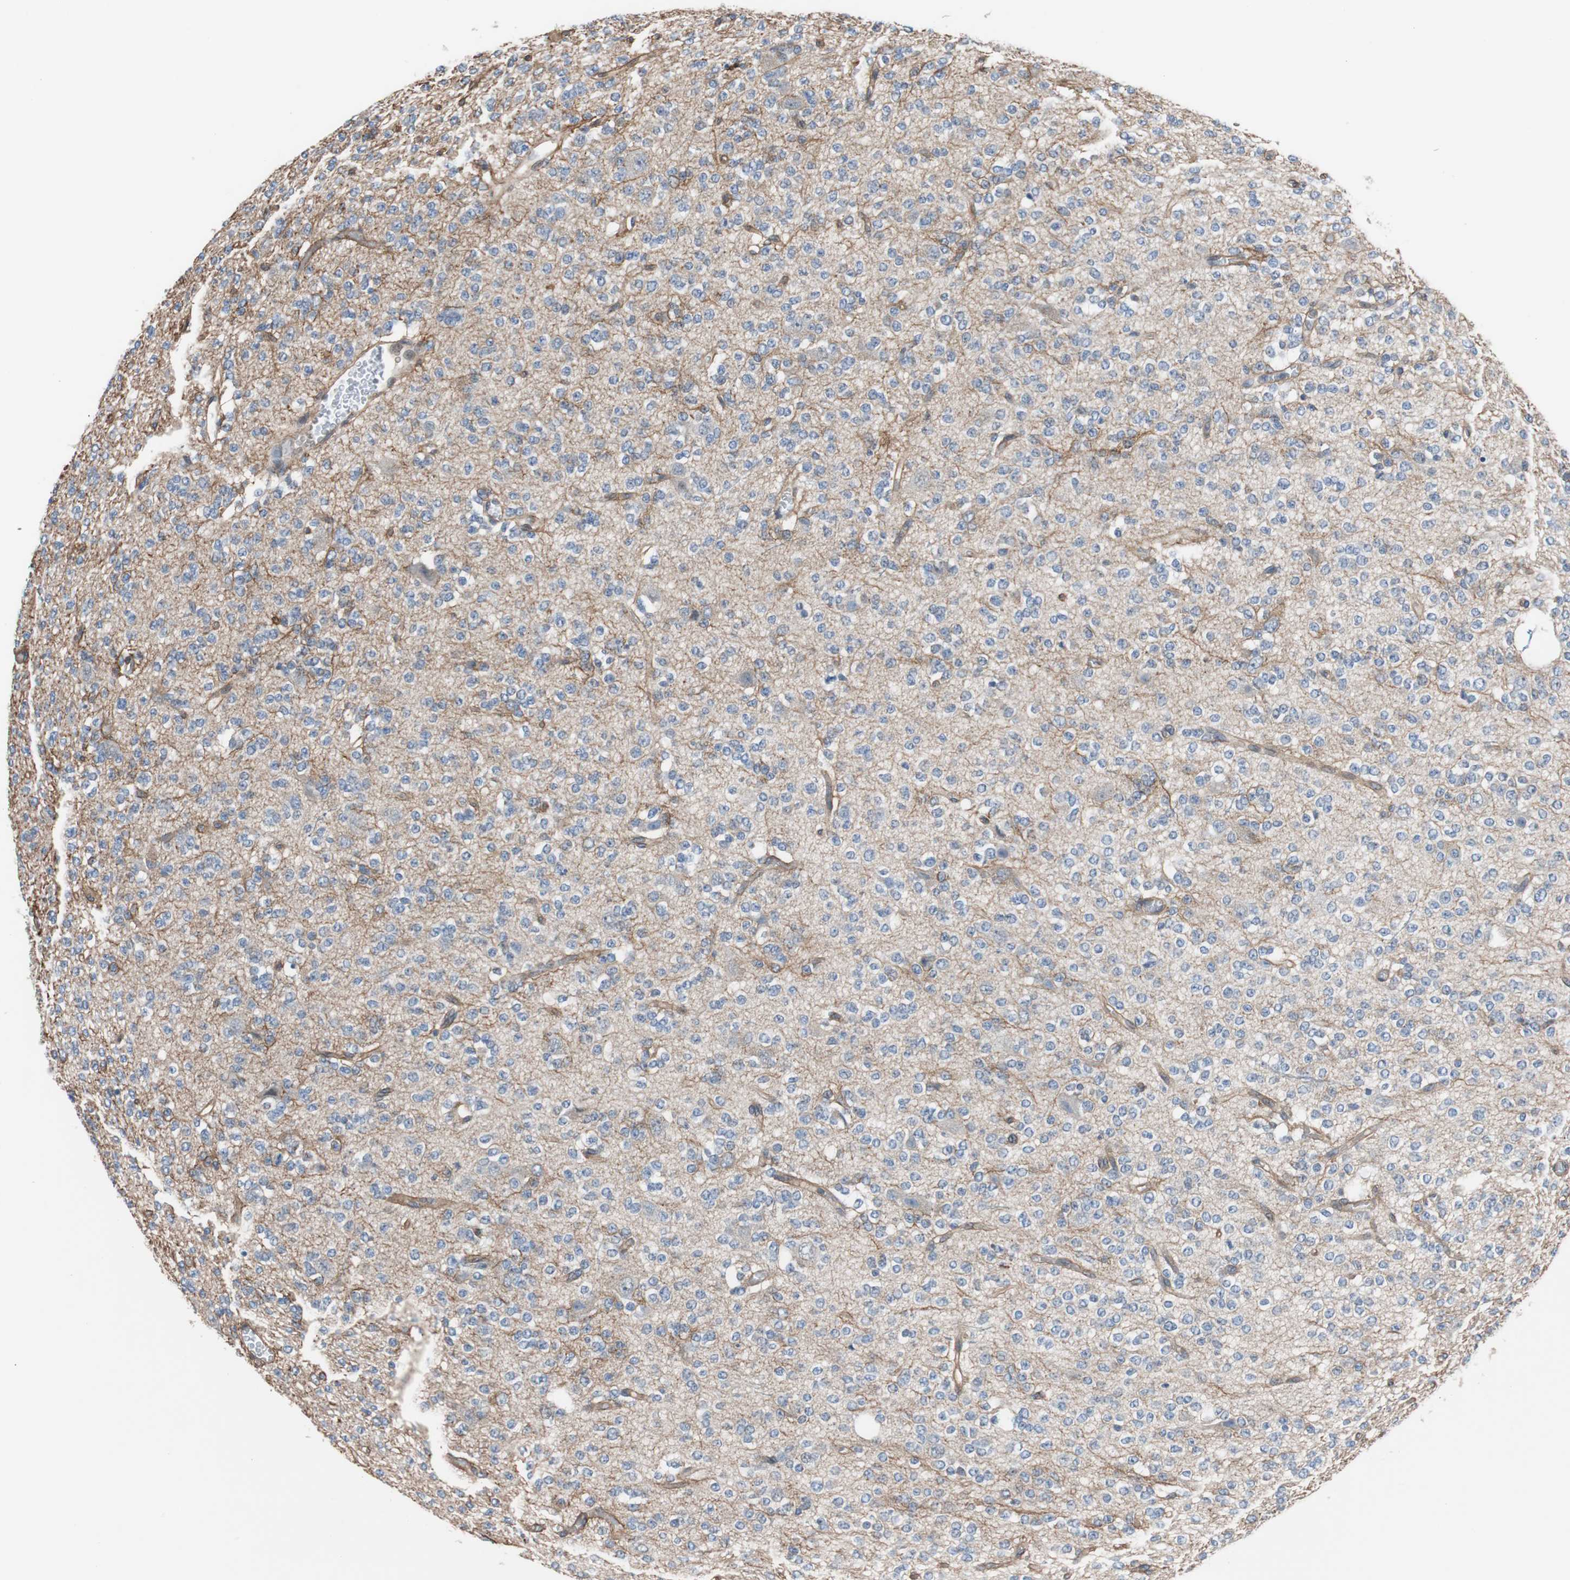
{"staining": {"intensity": "weak", "quantity": "25%-75%", "location": "cytoplasmic/membranous"}, "tissue": "glioma", "cell_type": "Tumor cells", "image_type": "cancer", "snomed": [{"axis": "morphology", "description": "Glioma, malignant, Low grade"}, {"axis": "topography", "description": "Brain"}], "caption": "This photomicrograph shows immunohistochemistry (IHC) staining of glioma, with low weak cytoplasmic/membranous staining in about 25%-75% of tumor cells.", "gene": "KIF3B", "patient": {"sex": "male", "age": 38}}